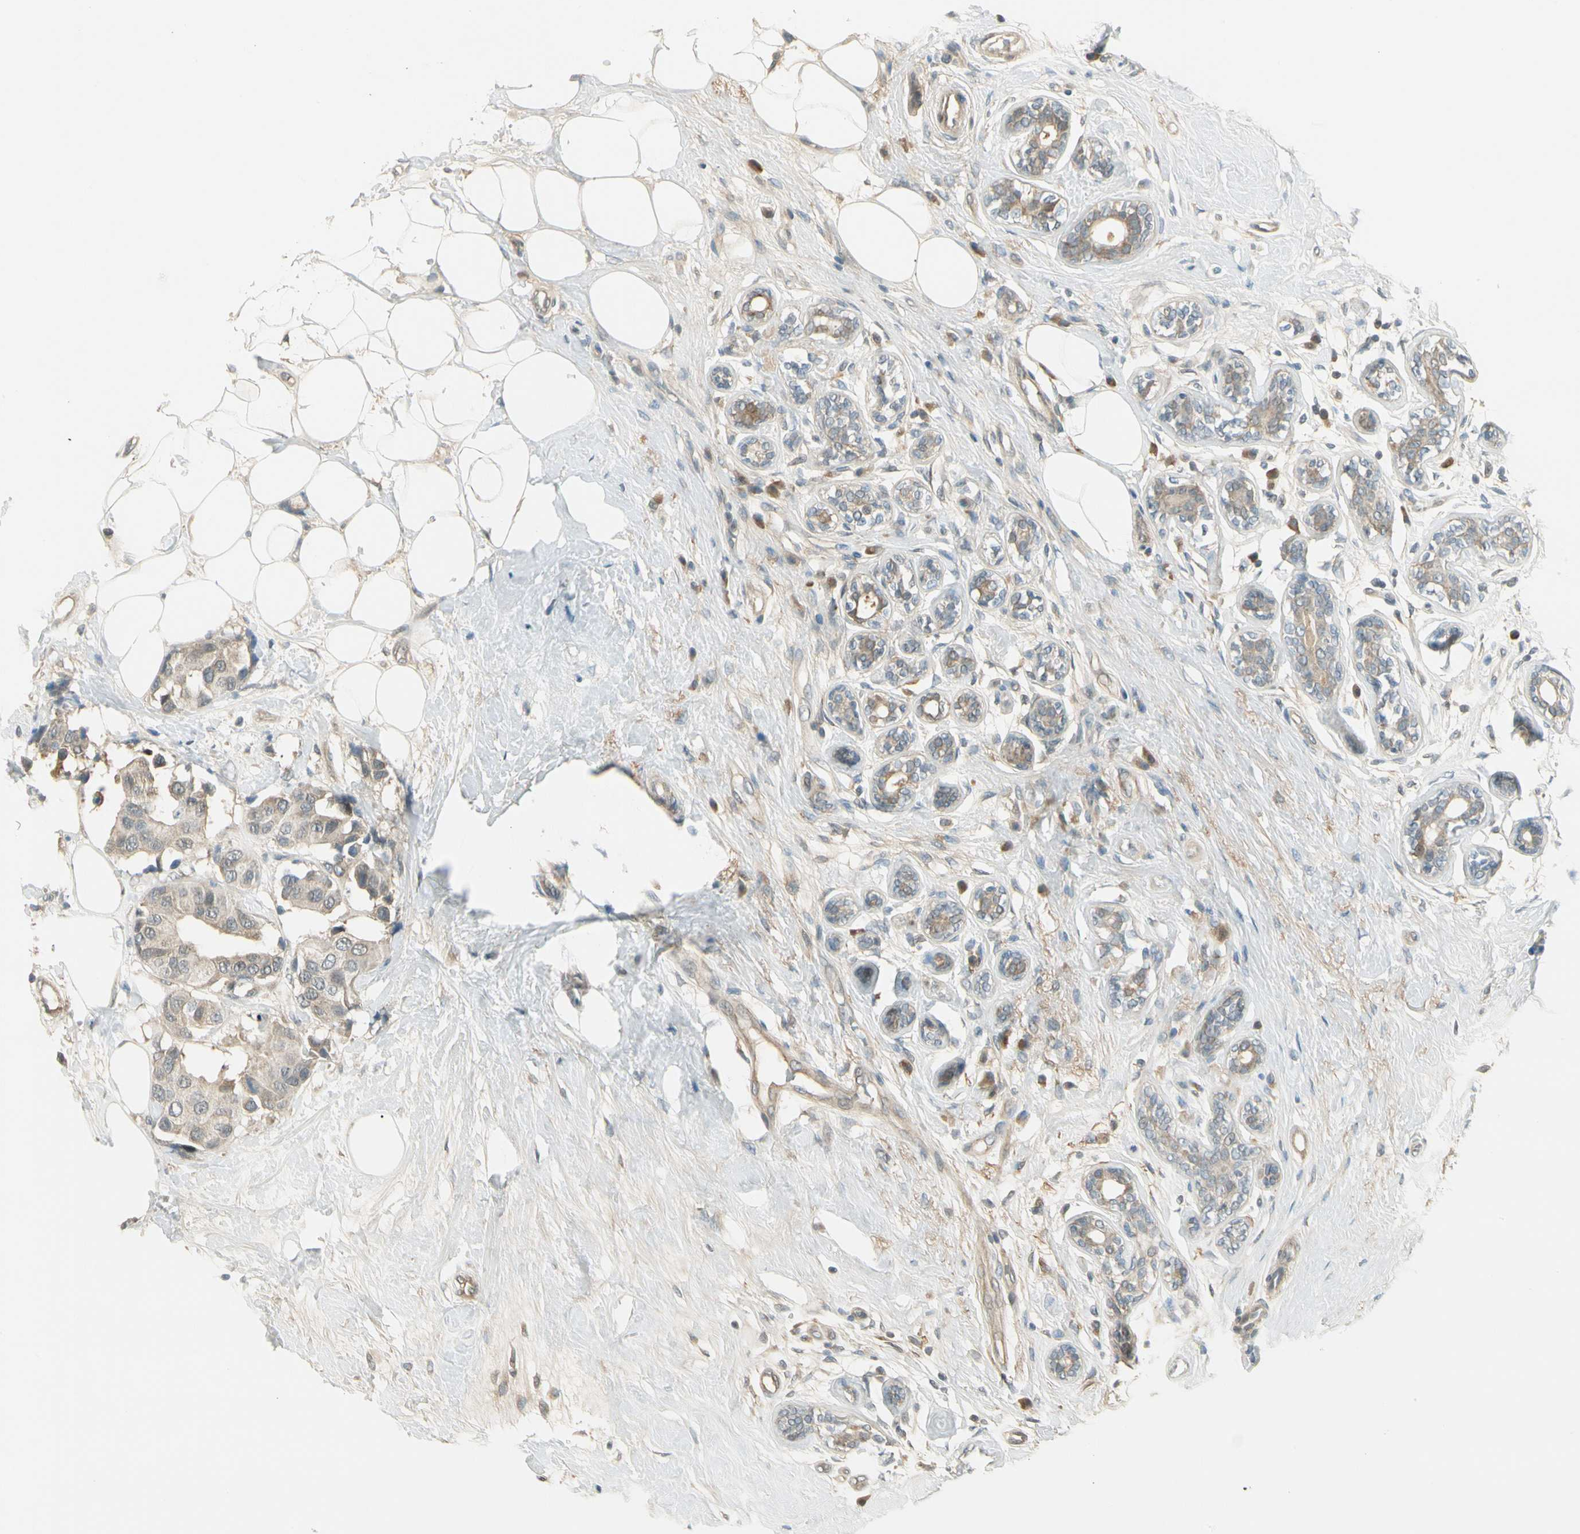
{"staining": {"intensity": "weak", "quantity": "<25%", "location": "cytoplasmic/membranous"}, "tissue": "breast cancer", "cell_type": "Tumor cells", "image_type": "cancer", "snomed": [{"axis": "morphology", "description": "Normal tissue, NOS"}, {"axis": "morphology", "description": "Duct carcinoma"}, {"axis": "topography", "description": "Breast"}], "caption": "Tumor cells are negative for protein expression in human infiltrating ductal carcinoma (breast).", "gene": "EPHB3", "patient": {"sex": "female", "age": 39}}